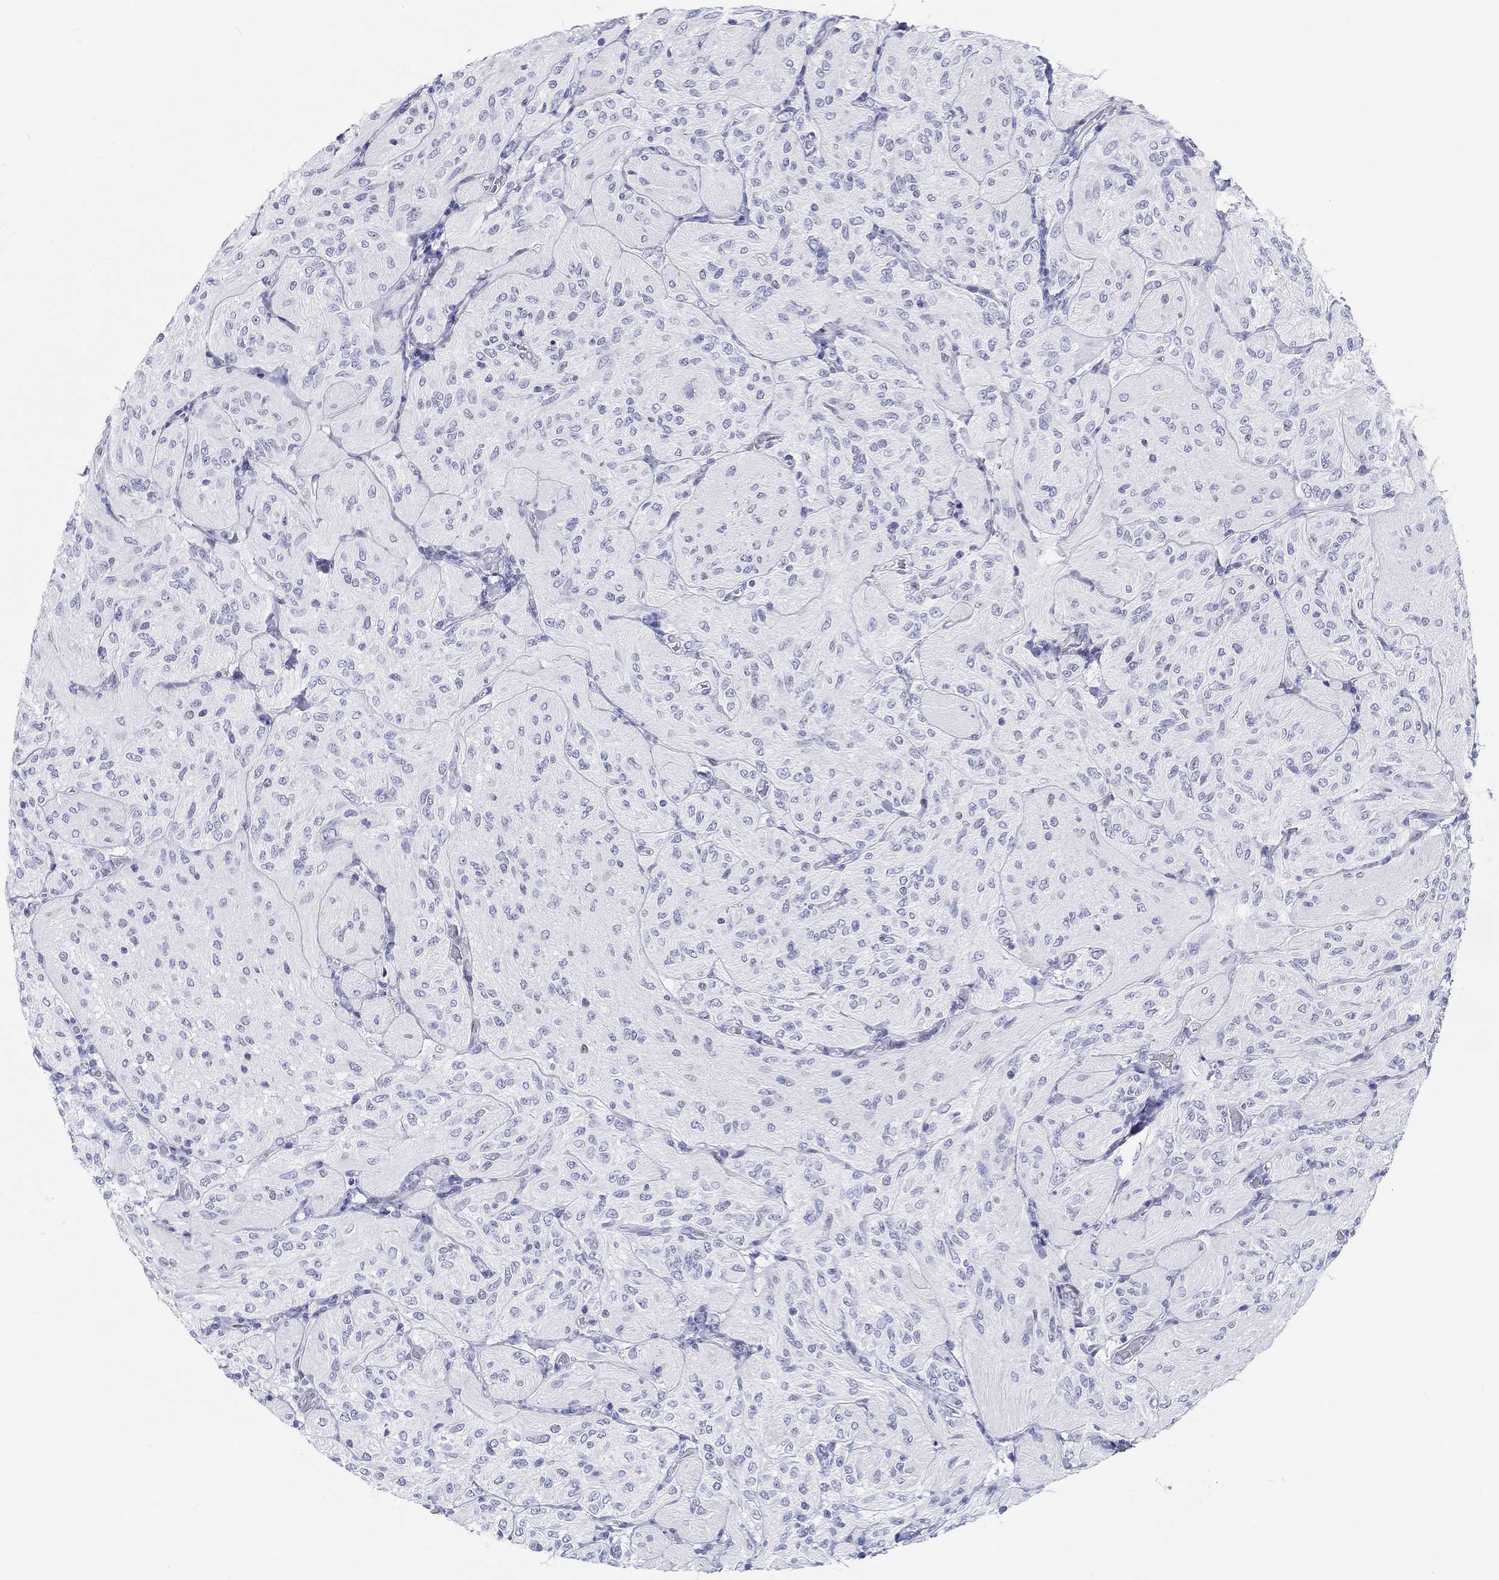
{"staining": {"intensity": "negative", "quantity": "none", "location": "none"}, "tissue": "glioma", "cell_type": "Tumor cells", "image_type": "cancer", "snomed": [{"axis": "morphology", "description": "Glioma, malignant, Low grade"}, {"axis": "topography", "description": "Brain"}], "caption": "Tumor cells show no significant positivity in malignant glioma (low-grade).", "gene": "H1-1", "patient": {"sex": "male", "age": 3}}